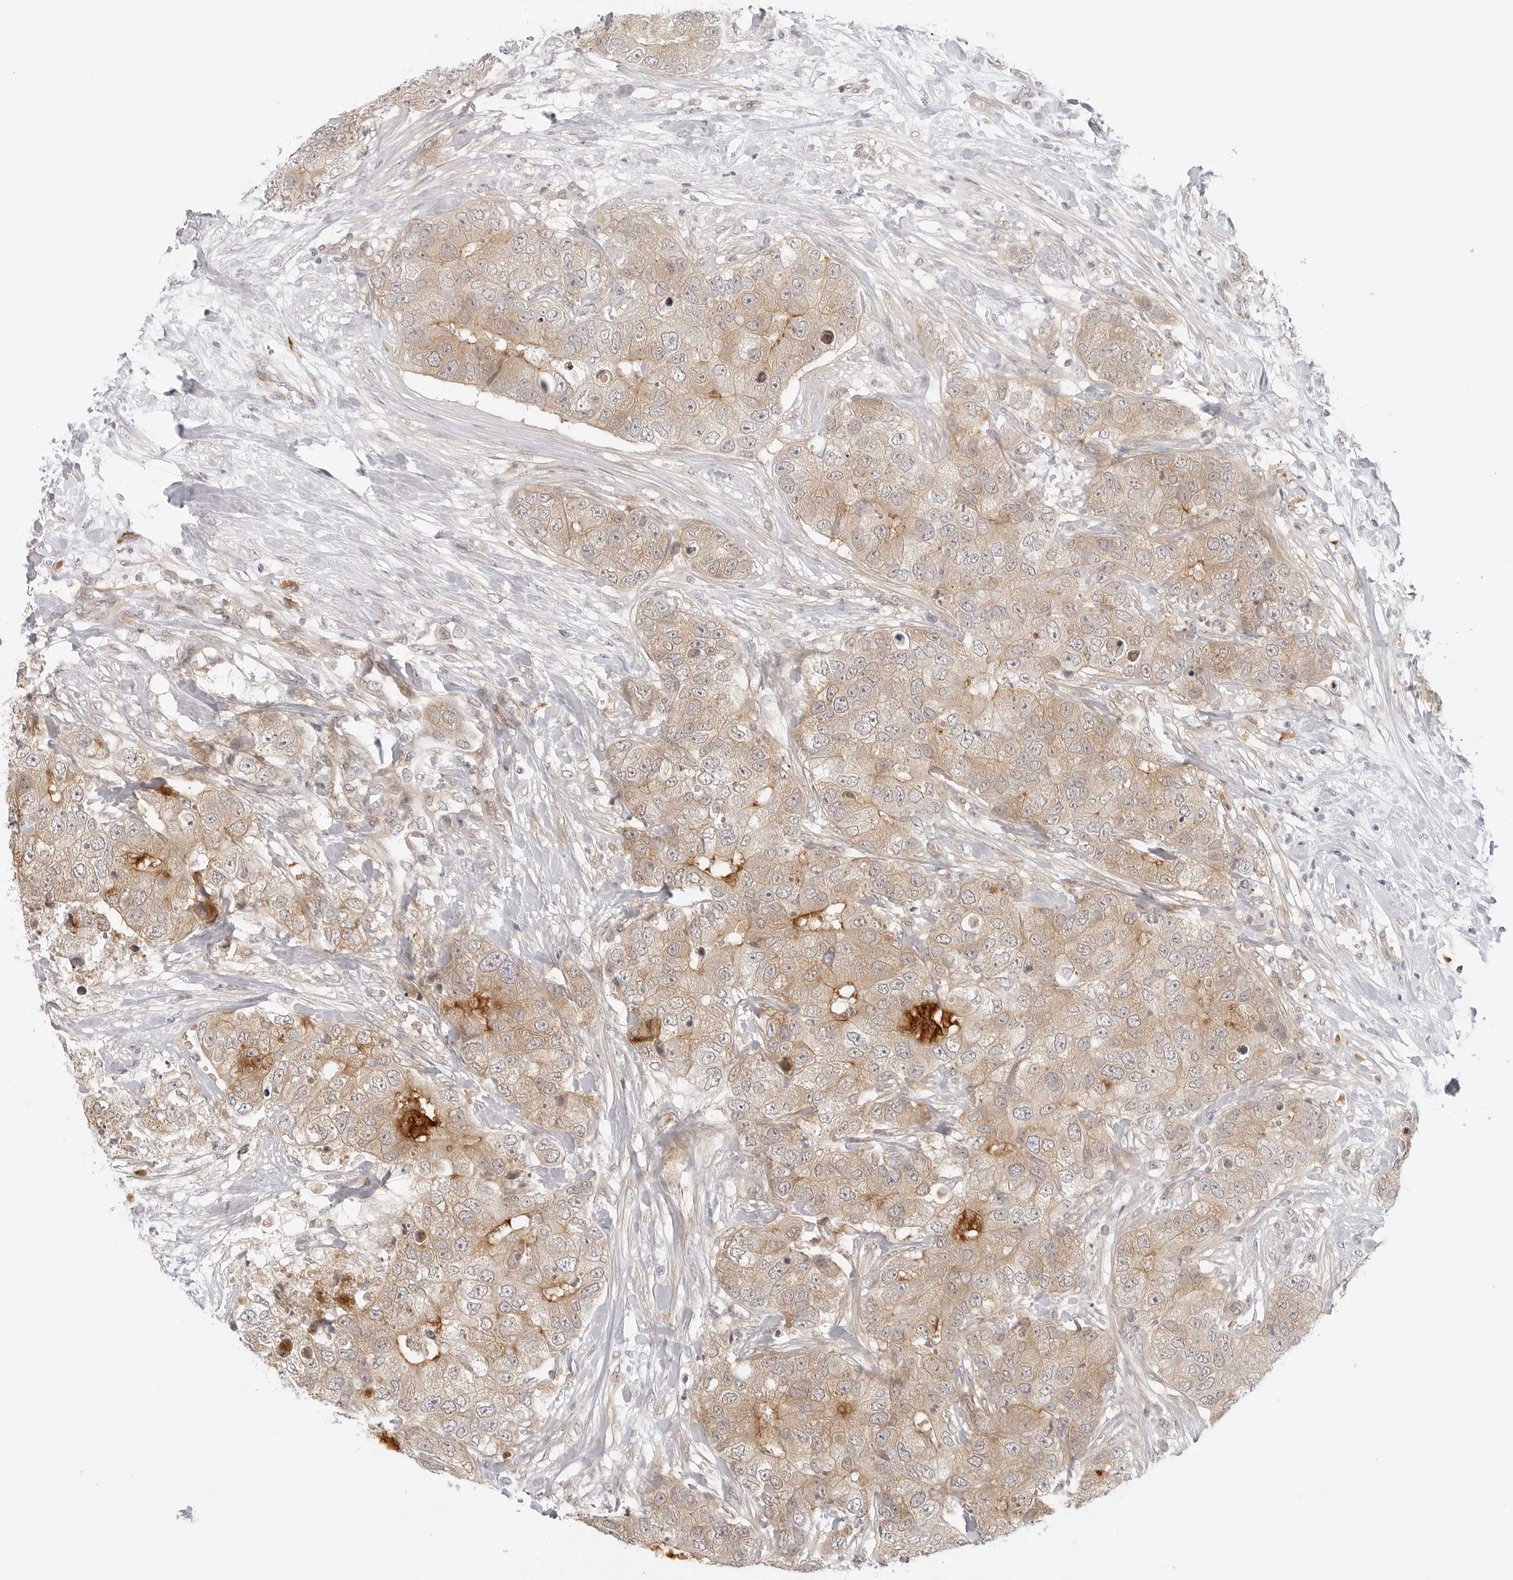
{"staining": {"intensity": "moderate", "quantity": ">75%", "location": "cytoplasmic/membranous"}, "tissue": "breast cancer", "cell_type": "Tumor cells", "image_type": "cancer", "snomed": [{"axis": "morphology", "description": "Duct carcinoma"}, {"axis": "topography", "description": "Breast"}], "caption": "A high-resolution histopathology image shows IHC staining of breast cancer, which displays moderate cytoplasmic/membranous staining in approximately >75% of tumor cells.", "gene": "TCP1", "patient": {"sex": "female", "age": 62}}